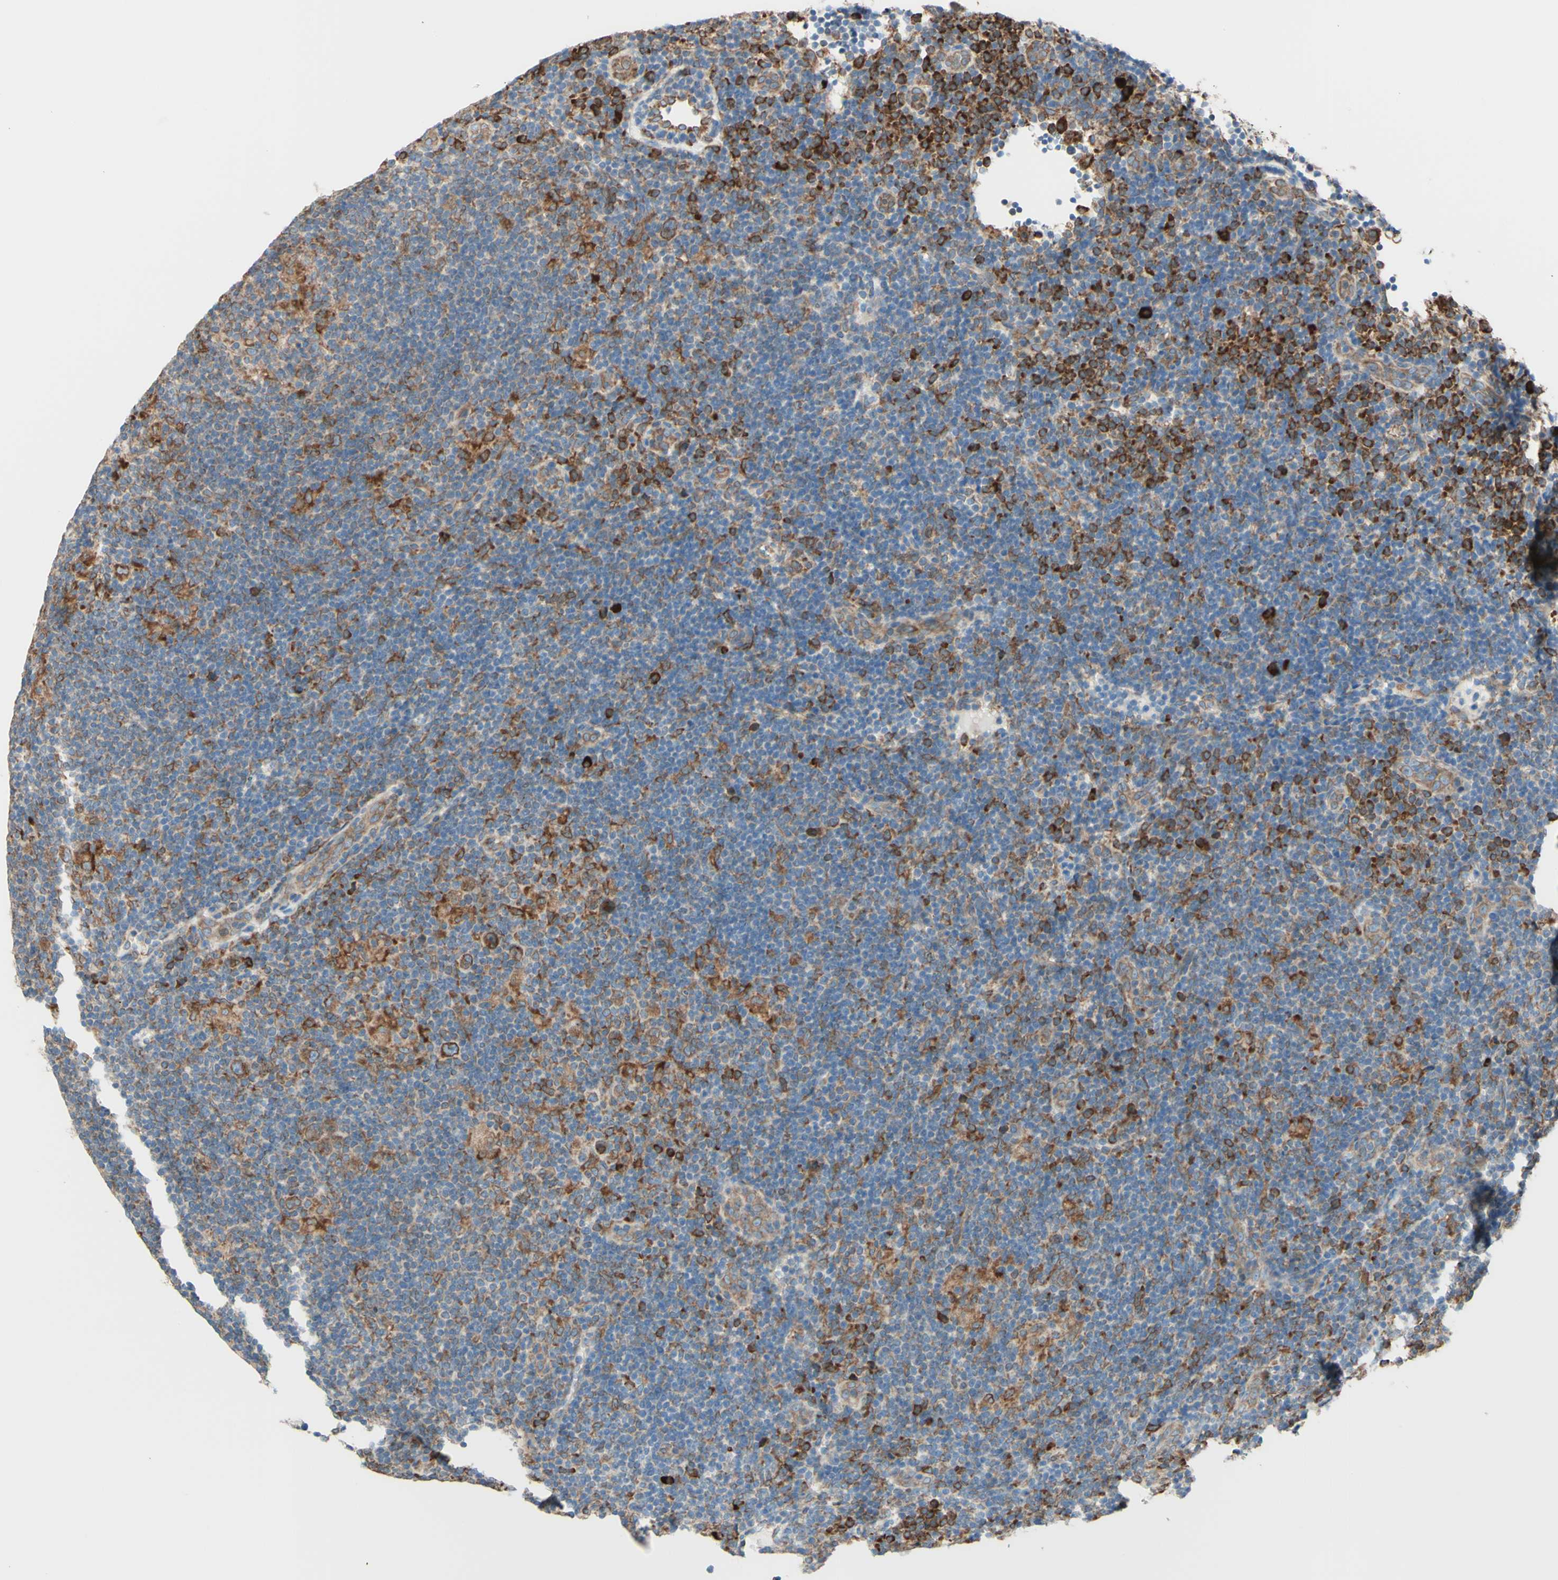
{"staining": {"intensity": "strong", "quantity": ">75%", "location": "cytoplasmic/membranous"}, "tissue": "lymphoma", "cell_type": "Tumor cells", "image_type": "cancer", "snomed": [{"axis": "morphology", "description": "Hodgkin's disease, NOS"}, {"axis": "topography", "description": "Lymph node"}], "caption": "This is a photomicrograph of immunohistochemistry staining of Hodgkin's disease, which shows strong expression in the cytoplasmic/membranous of tumor cells.", "gene": "DNAJB11", "patient": {"sex": "female", "age": 57}}